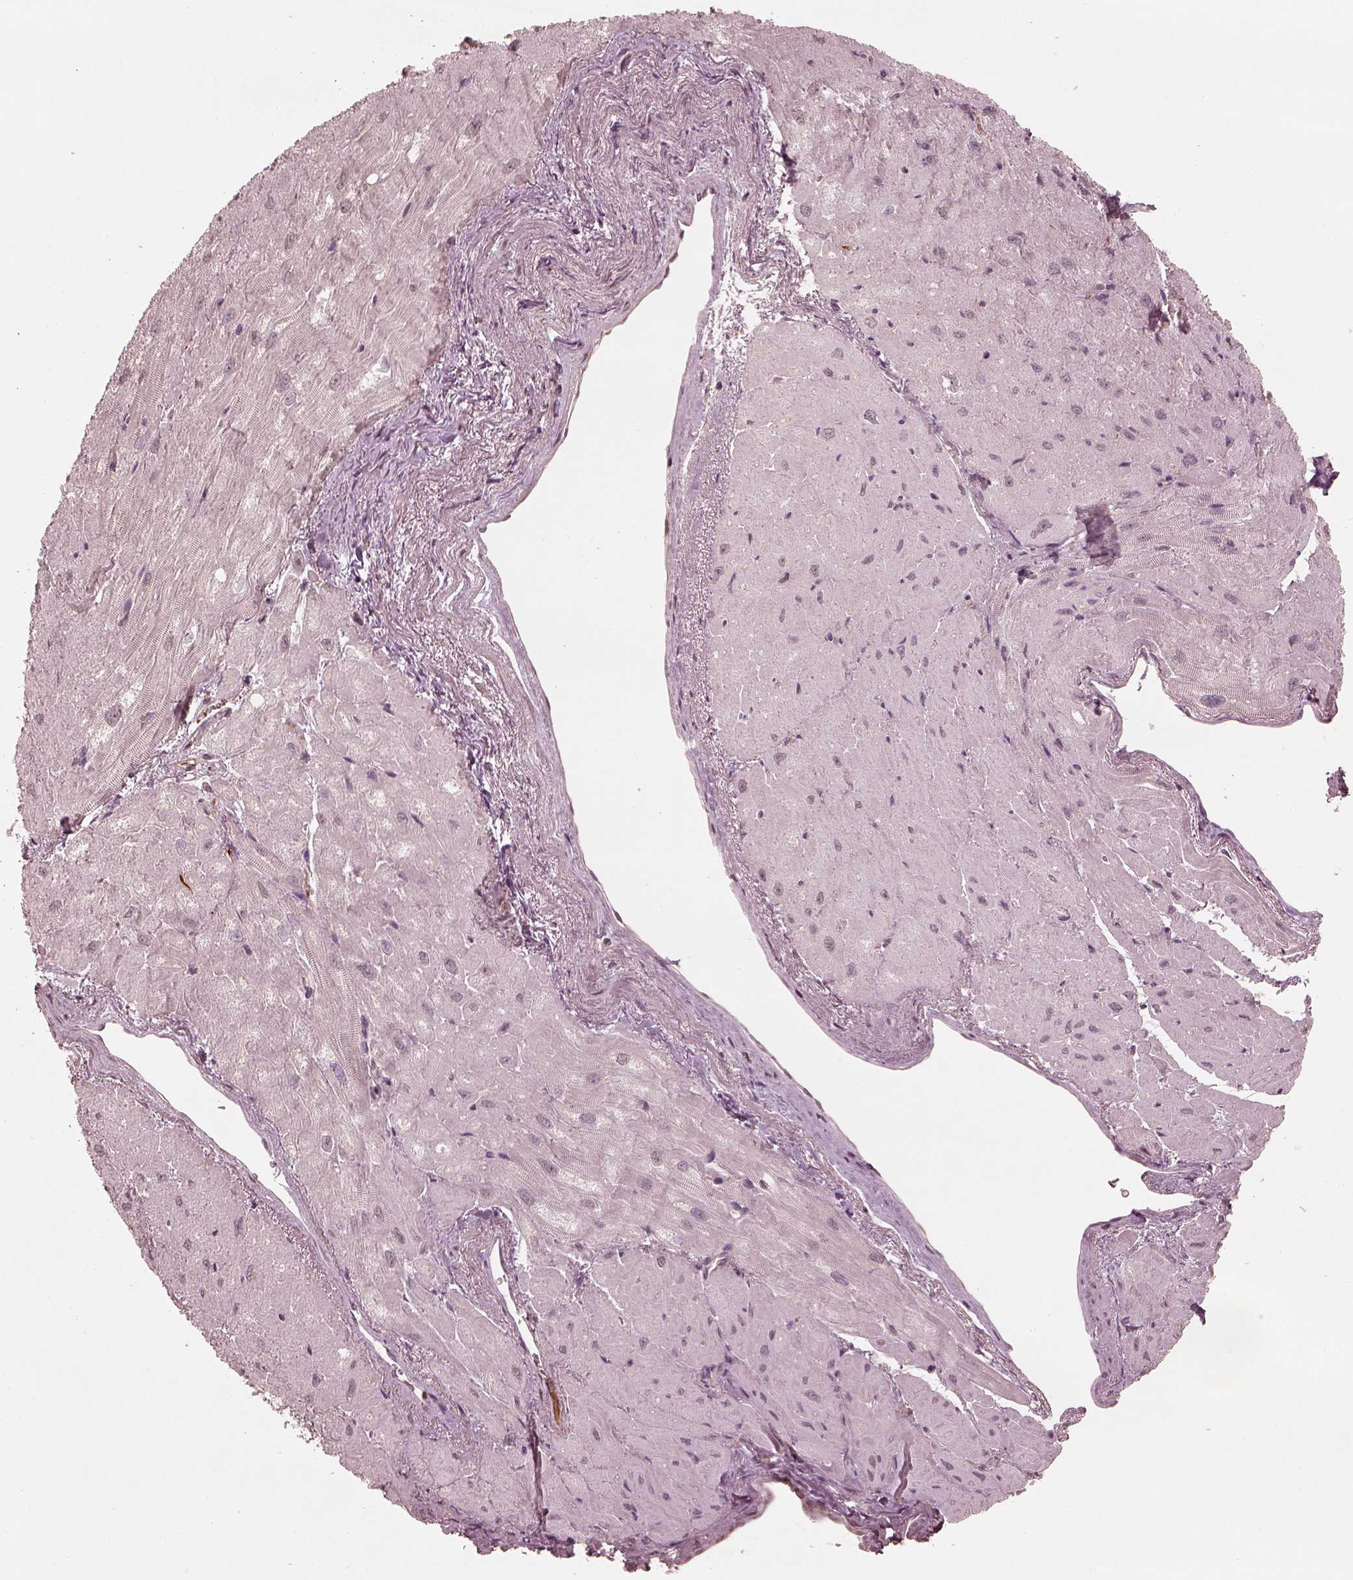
{"staining": {"intensity": "negative", "quantity": "none", "location": "none"}, "tissue": "heart muscle", "cell_type": "Cardiomyocytes", "image_type": "normal", "snomed": [{"axis": "morphology", "description": "Normal tissue, NOS"}, {"axis": "topography", "description": "Heart"}], "caption": "DAB immunohistochemical staining of benign human heart muscle demonstrates no significant positivity in cardiomyocytes. (Immunohistochemistry (ihc), brightfield microscopy, high magnification).", "gene": "CALR3", "patient": {"sex": "male", "age": 62}}